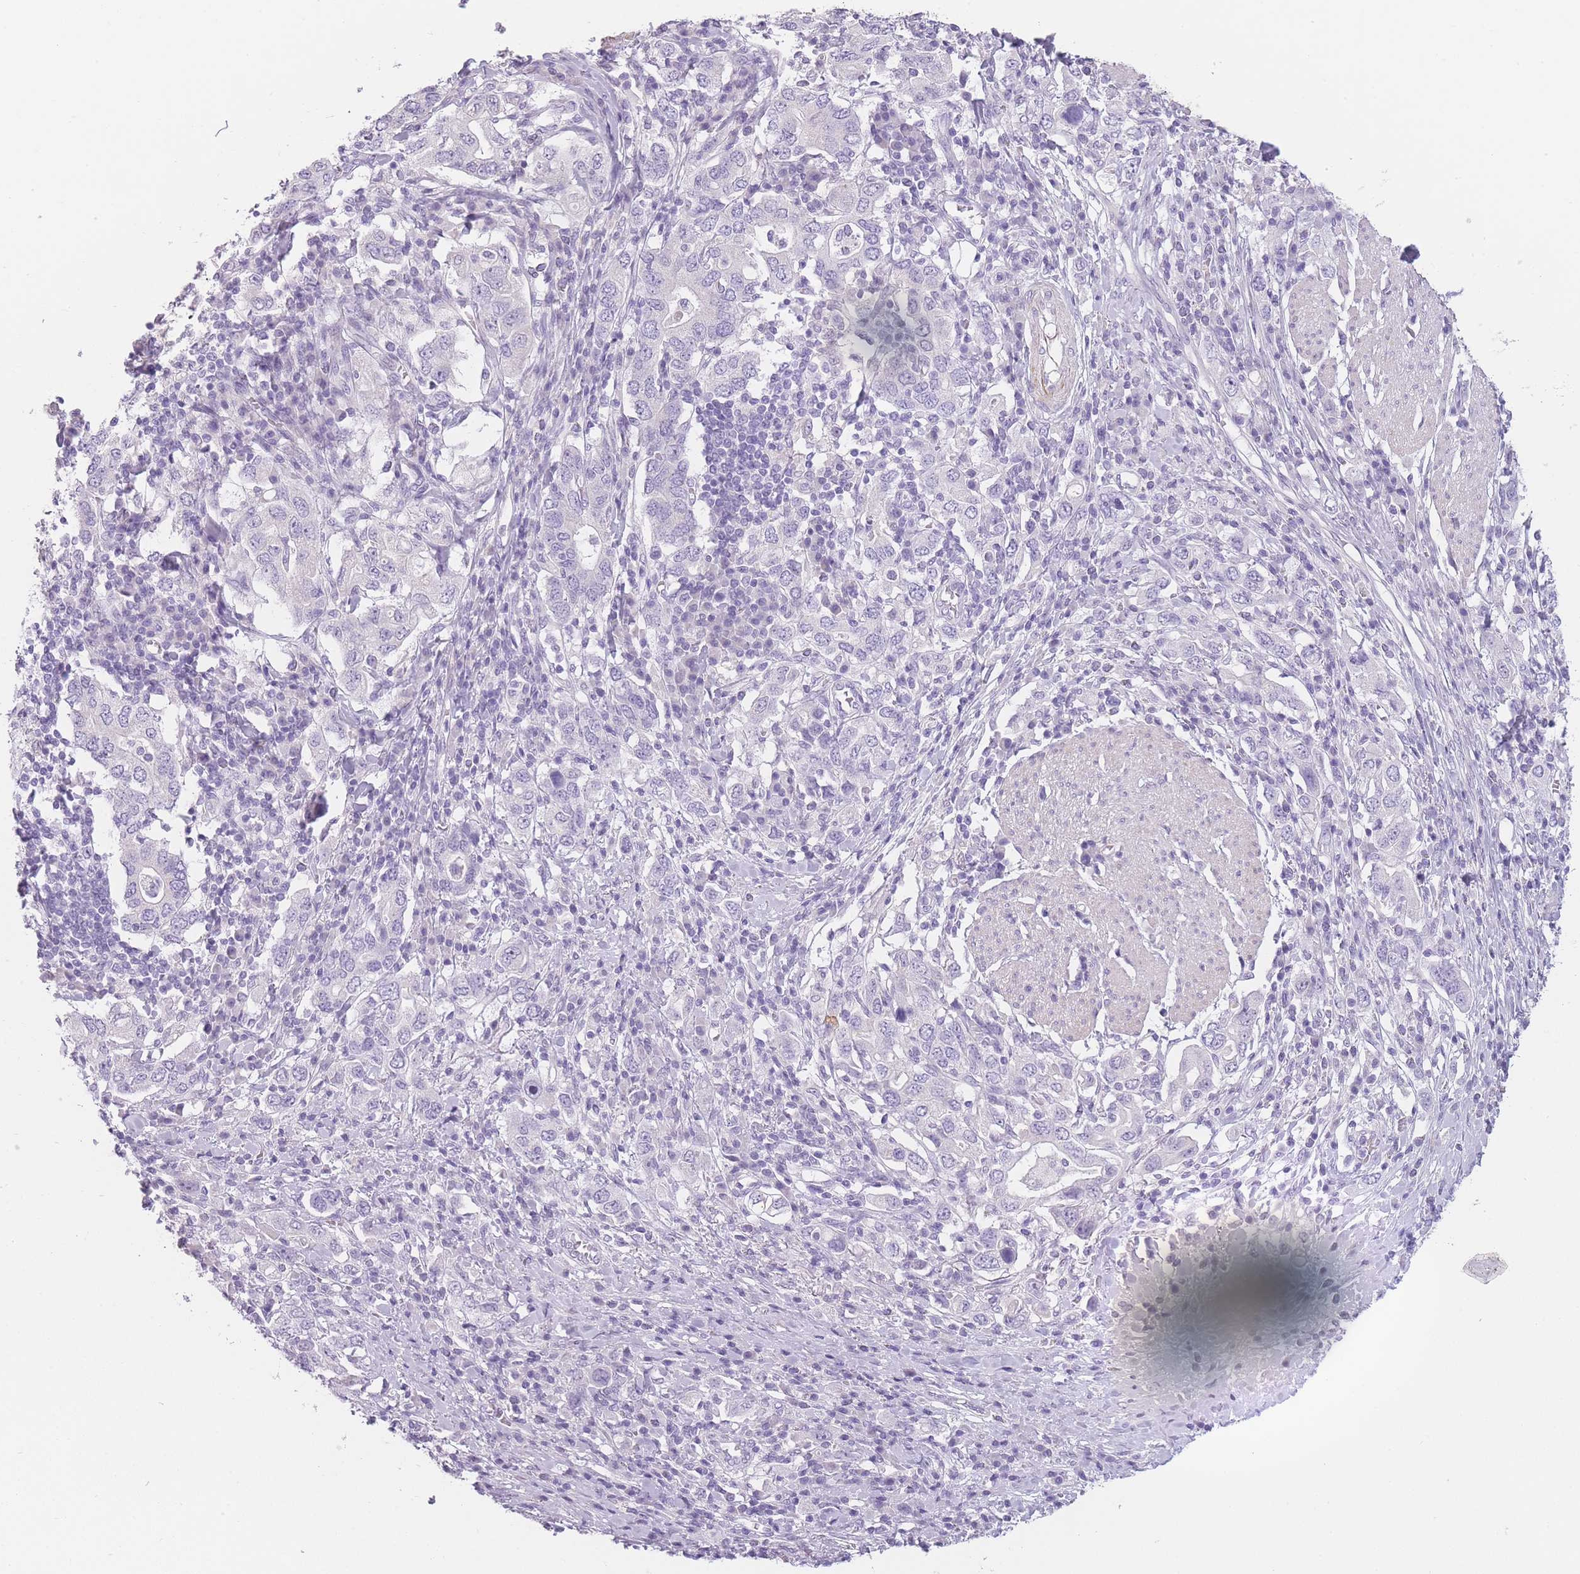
{"staining": {"intensity": "negative", "quantity": "none", "location": "none"}, "tissue": "stomach cancer", "cell_type": "Tumor cells", "image_type": "cancer", "snomed": [{"axis": "morphology", "description": "Adenocarcinoma, NOS"}, {"axis": "topography", "description": "Stomach, upper"}, {"axis": "topography", "description": "Stomach"}], "caption": "Immunohistochemistry (IHC) image of neoplastic tissue: human stomach adenocarcinoma stained with DAB (3,3'-diaminobenzidine) reveals no significant protein expression in tumor cells.", "gene": "TMEM236", "patient": {"sex": "male", "age": 62}}